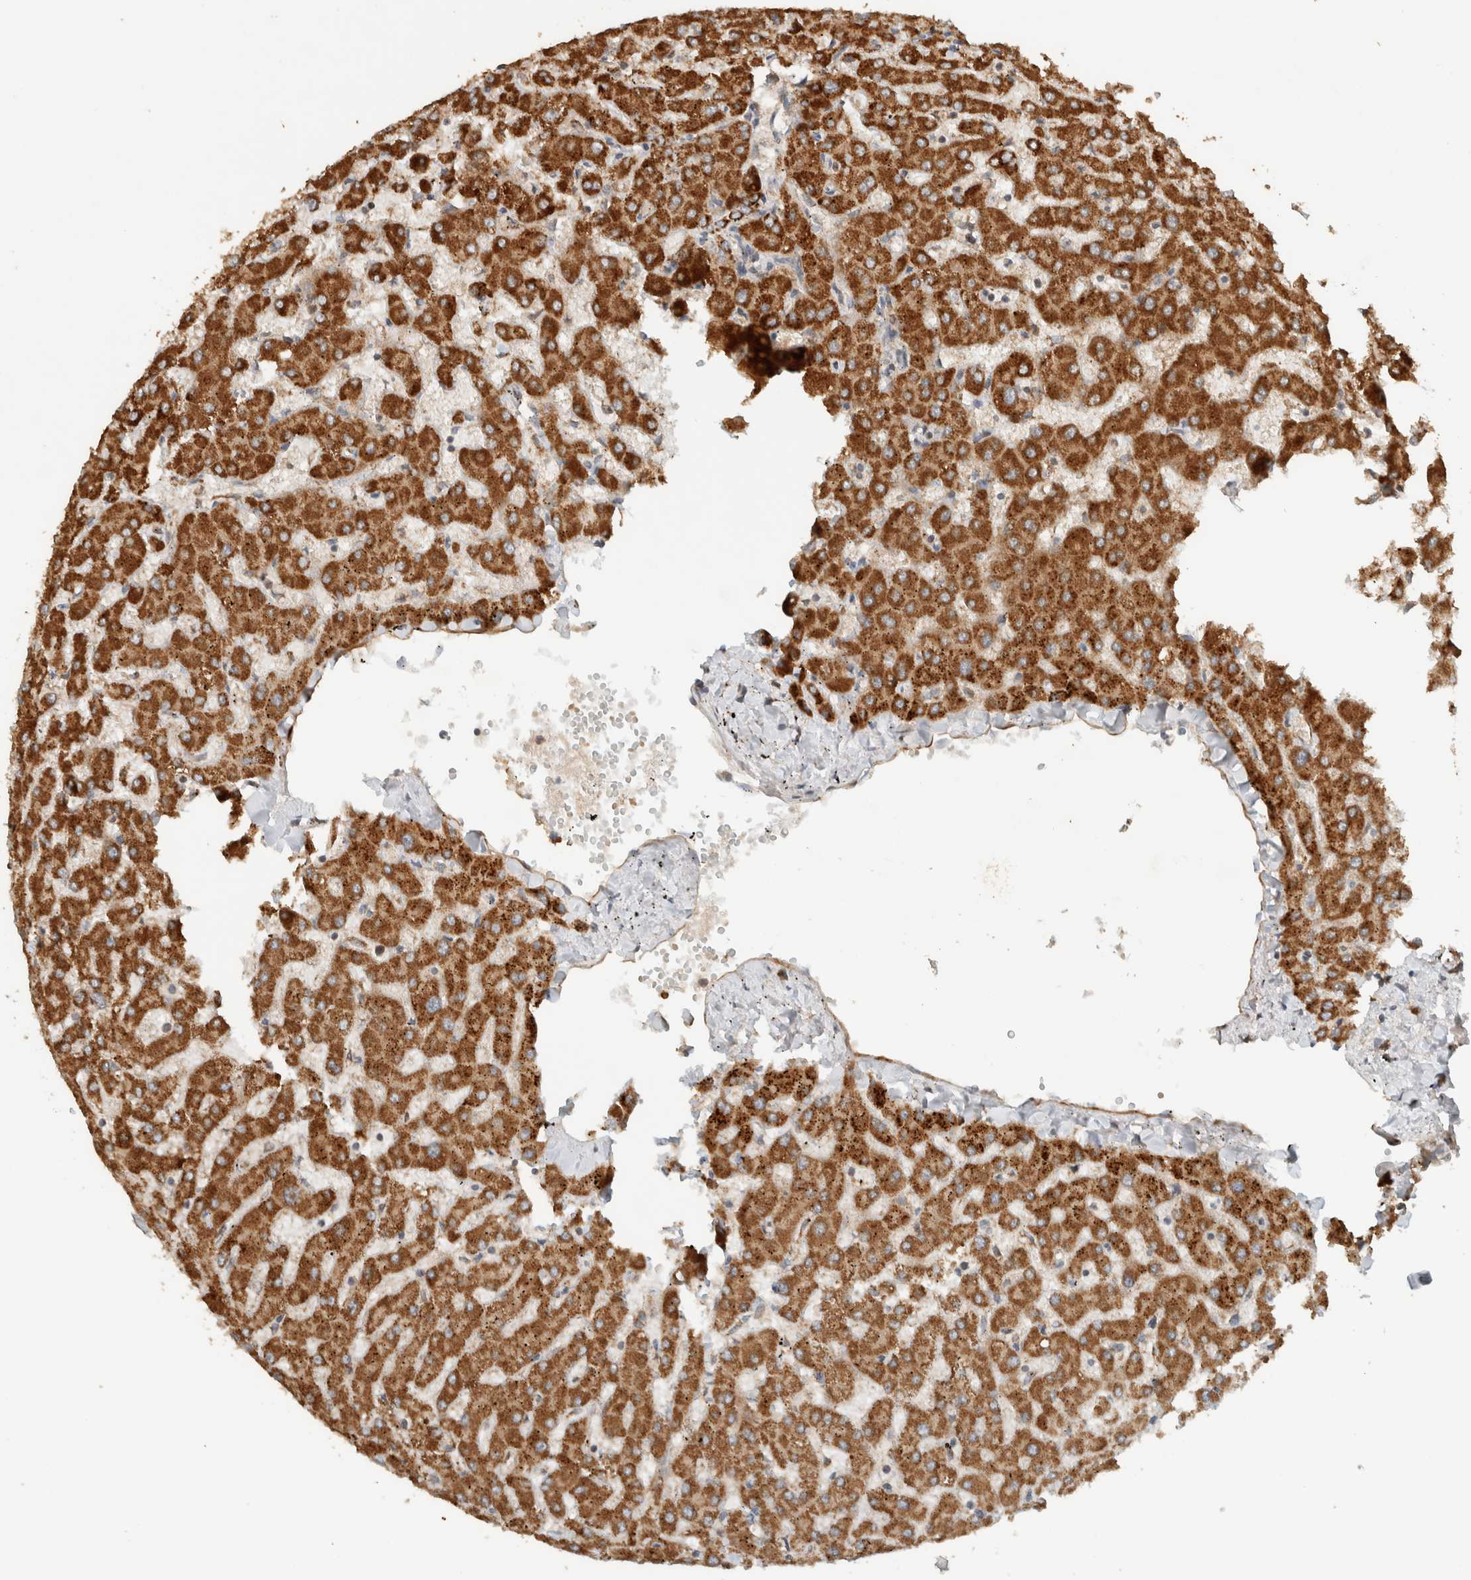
{"staining": {"intensity": "weak", "quantity": ">75%", "location": "cytoplasmic/membranous"}, "tissue": "liver", "cell_type": "Cholangiocytes", "image_type": "normal", "snomed": [{"axis": "morphology", "description": "Normal tissue, NOS"}, {"axis": "topography", "description": "Liver"}], "caption": "IHC of normal liver reveals low levels of weak cytoplasmic/membranous positivity in about >75% of cholangiocytes.", "gene": "EIF2B3", "patient": {"sex": "female", "age": 63}}